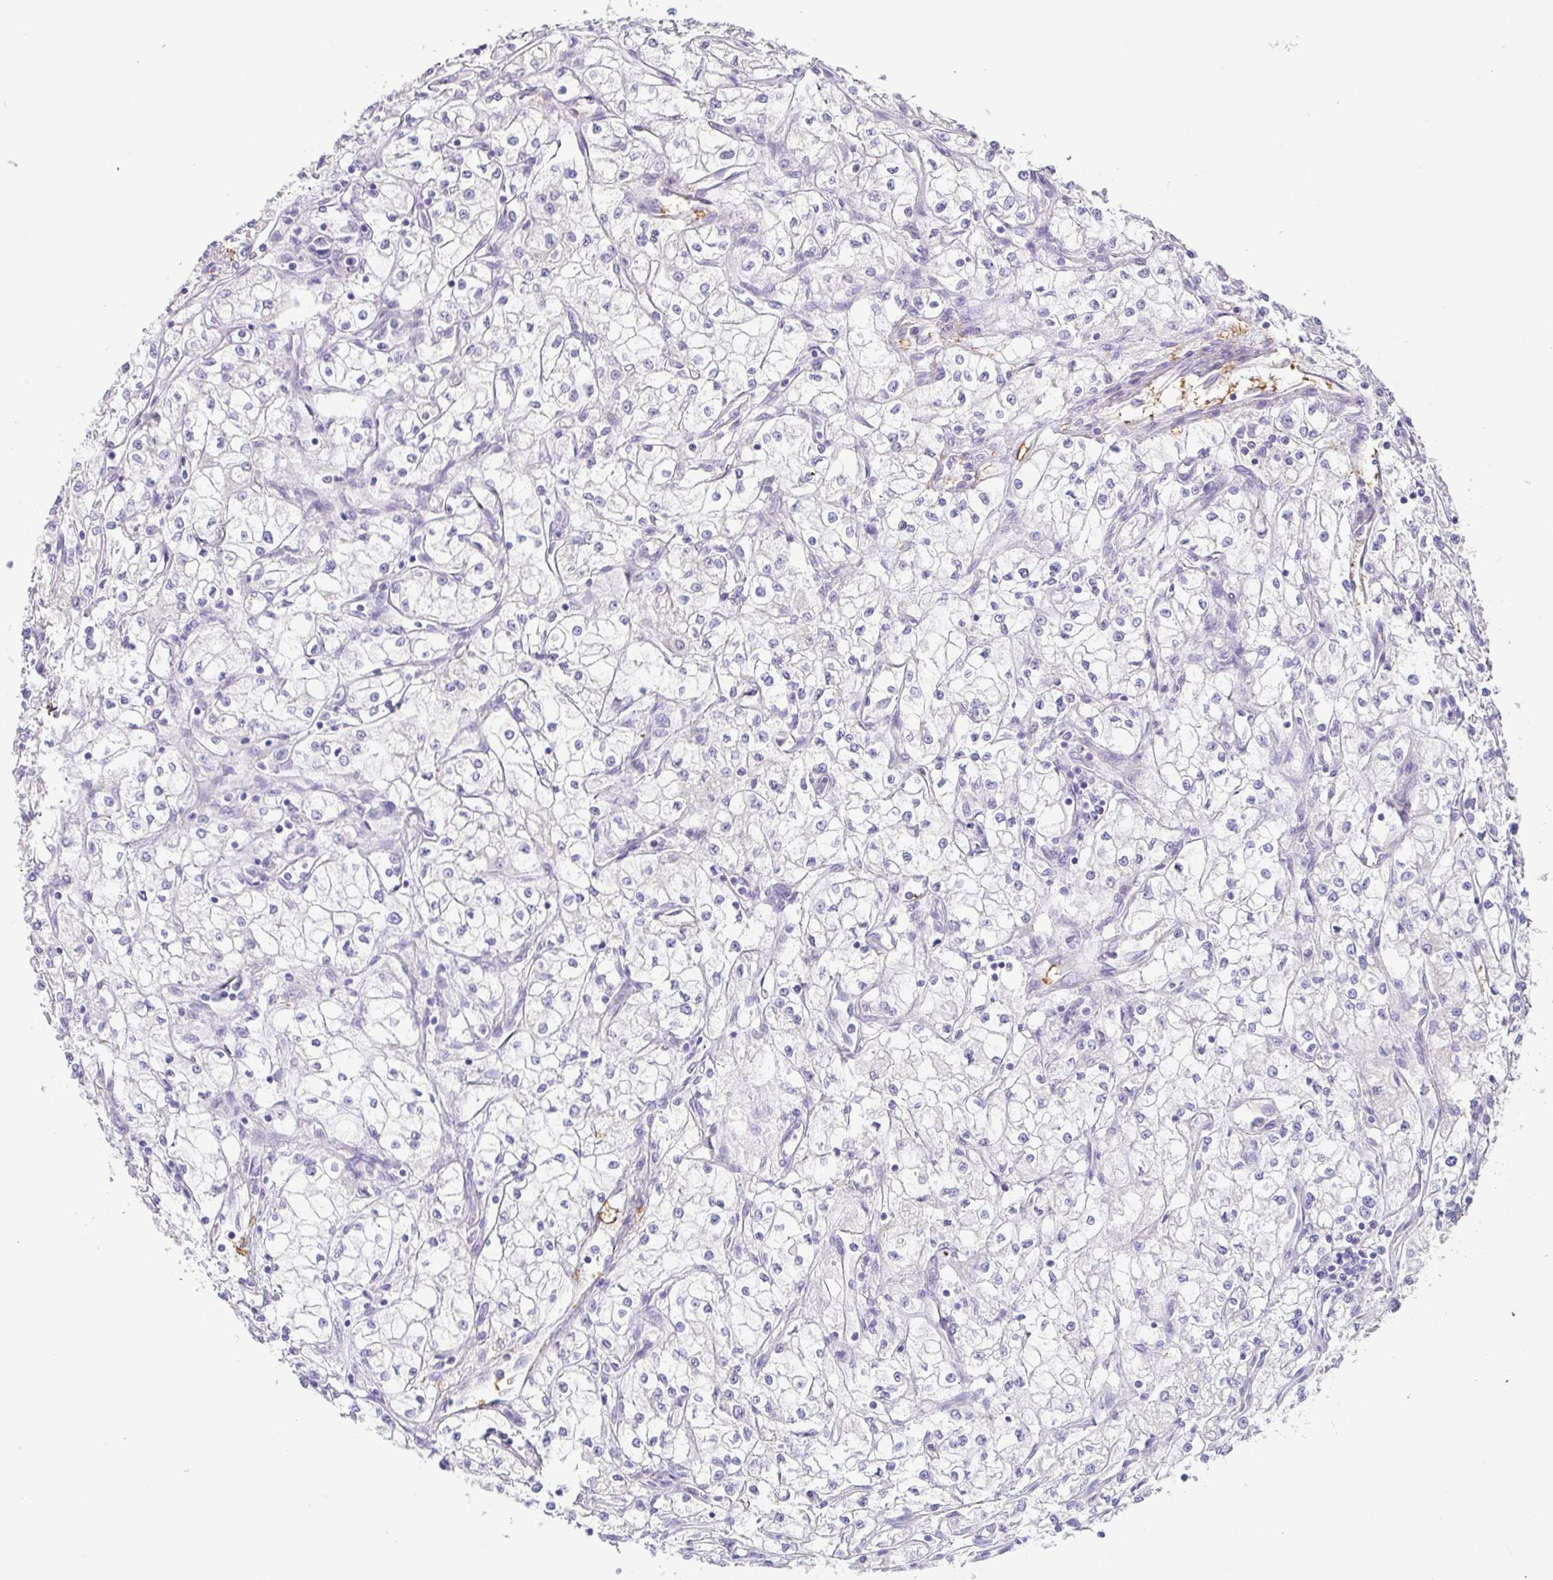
{"staining": {"intensity": "negative", "quantity": "none", "location": "none"}, "tissue": "renal cancer", "cell_type": "Tumor cells", "image_type": "cancer", "snomed": [{"axis": "morphology", "description": "Adenocarcinoma, NOS"}, {"axis": "topography", "description": "Kidney"}], "caption": "Tumor cells show no significant positivity in renal adenocarcinoma. (Stains: DAB immunohistochemistry (IHC) with hematoxylin counter stain, Microscopy: brightfield microscopy at high magnification).", "gene": "PYGM", "patient": {"sex": "male", "age": 59}}